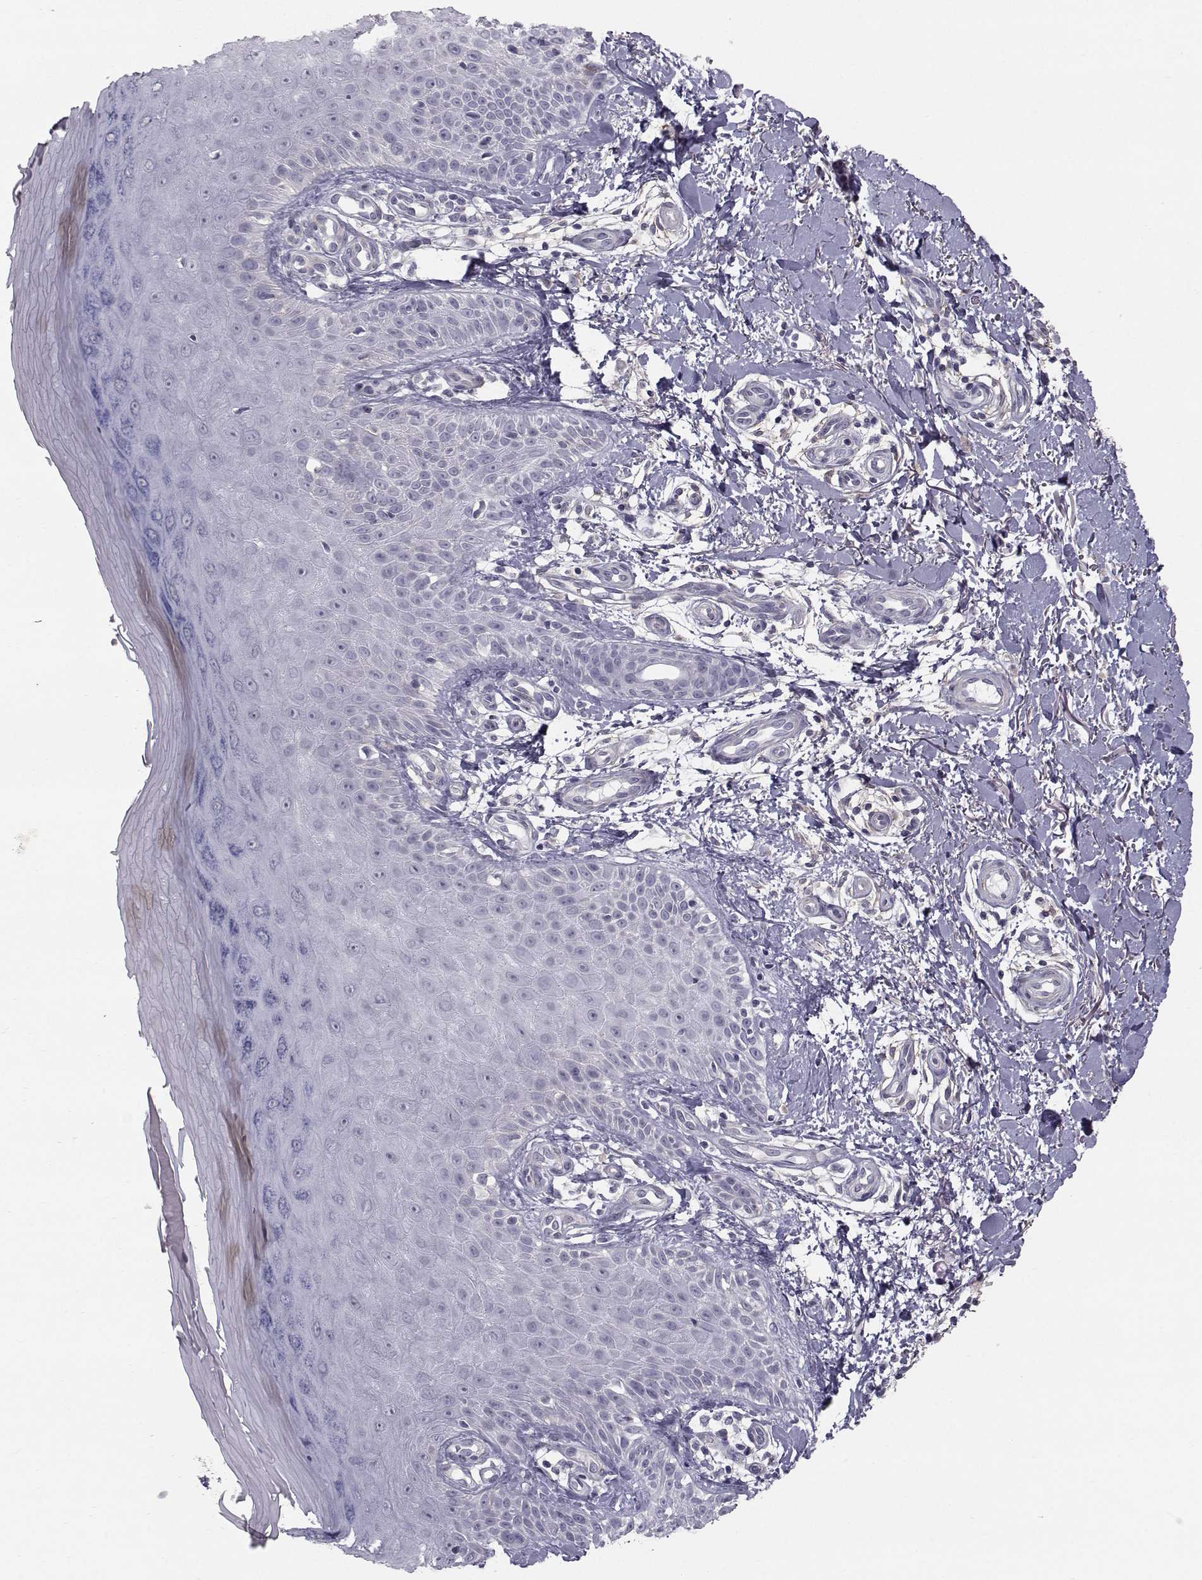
{"staining": {"intensity": "negative", "quantity": "none", "location": "none"}, "tissue": "skin", "cell_type": "Fibroblasts", "image_type": "normal", "snomed": [{"axis": "morphology", "description": "Normal tissue, NOS"}, {"axis": "morphology", "description": "Inflammation, NOS"}, {"axis": "morphology", "description": "Fibrosis, NOS"}, {"axis": "topography", "description": "Skin"}], "caption": "Human skin stained for a protein using immunohistochemistry (IHC) exhibits no staining in fibroblasts.", "gene": "SPDYE4", "patient": {"sex": "male", "age": 71}}